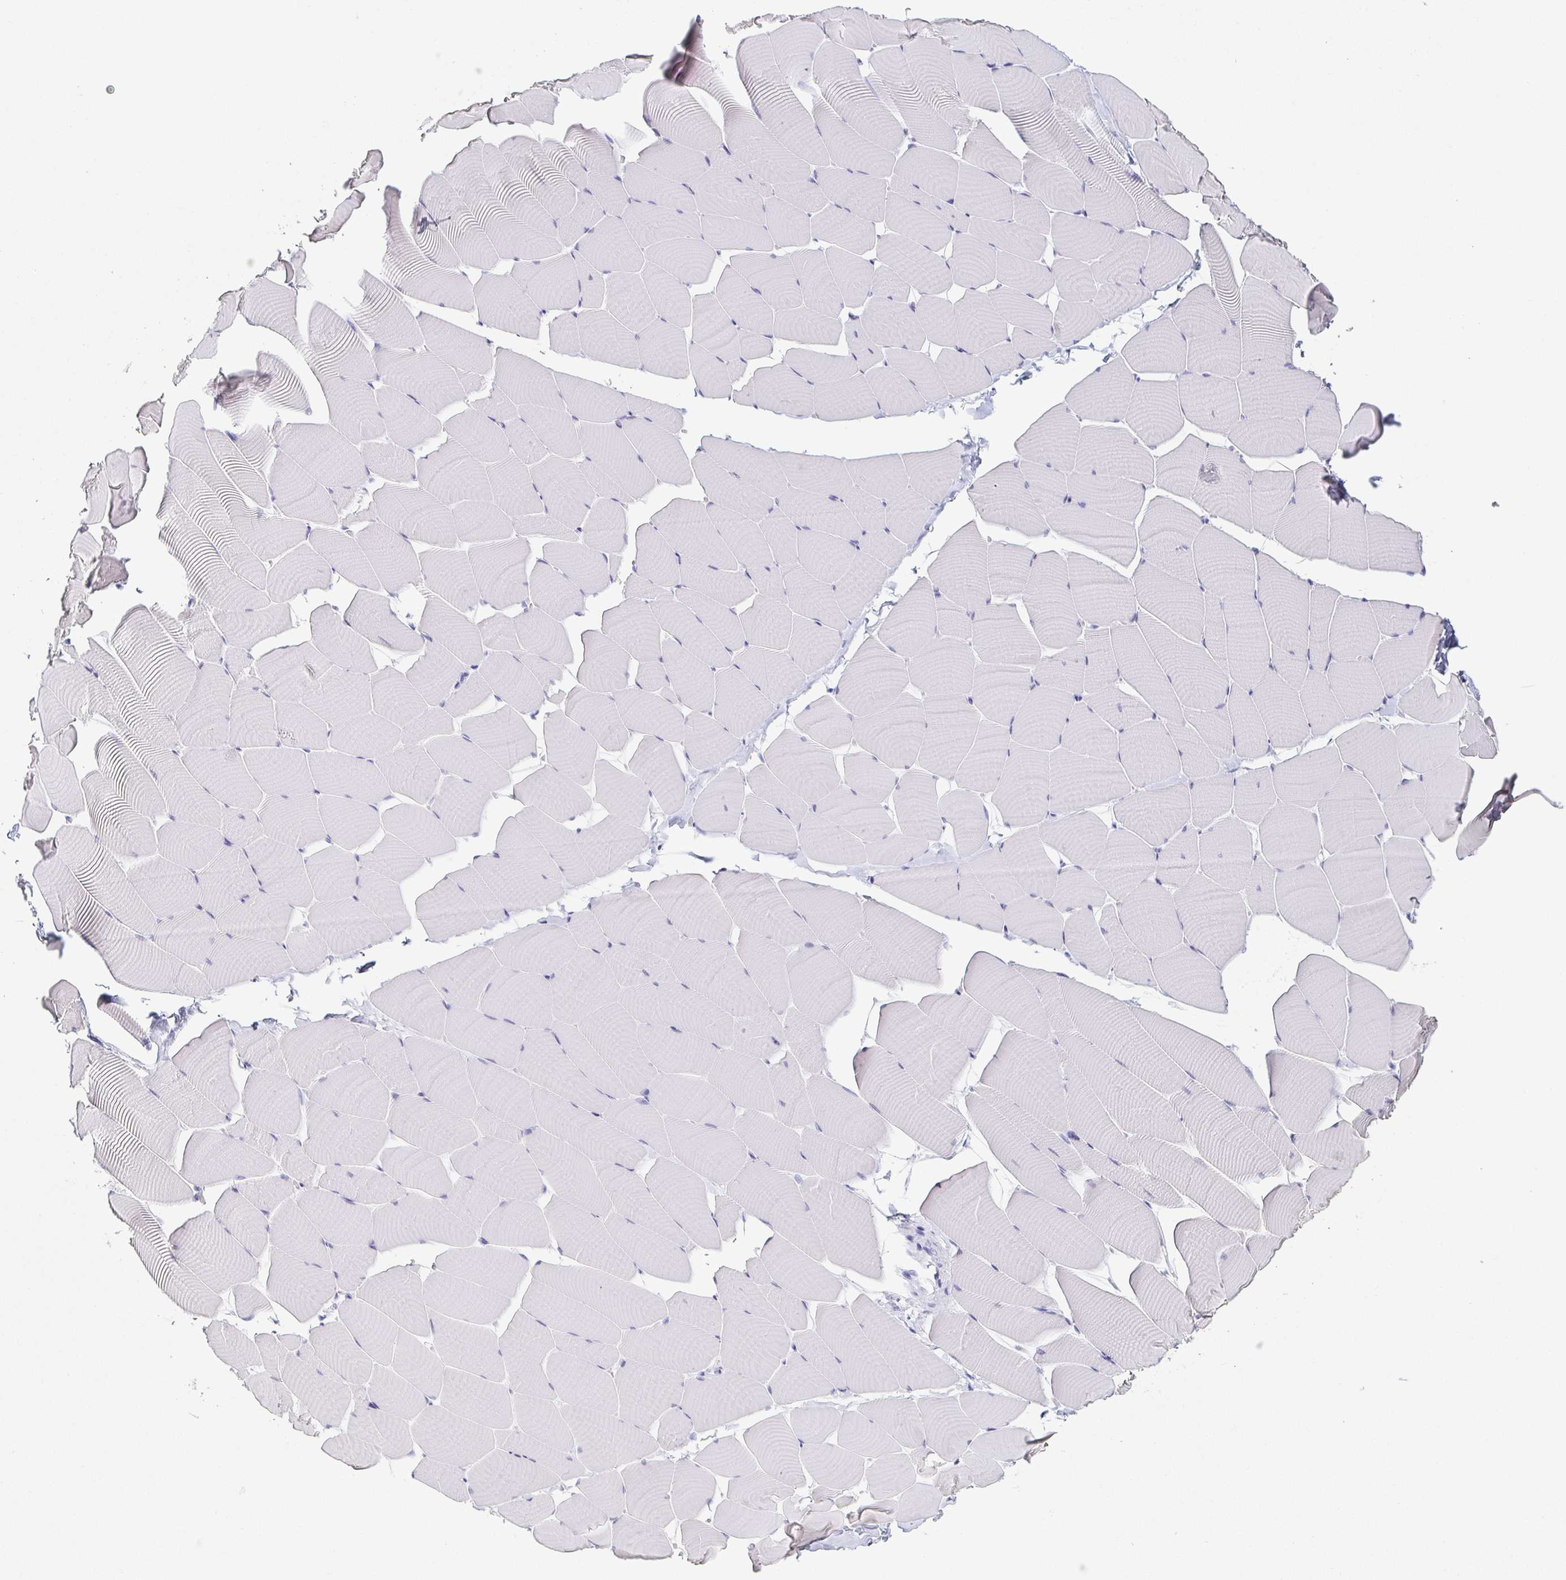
{"staining": {"intensity": "negative", "quantity": "none", "location": "none"}, "tissue": "skeletal muscle", "cell_type": "Myocytes", "image_type": "normal", "snomed": [{"axis": "morphology", "description": "Normal tissue, NOS"}, {"axis": "topography", "description": "Skeletal muscle"}], "caption": "DAB immunohistochemical staining of normal skeletal muscle reveals no significant positivity in myocytes.", "gene": "REG4", "patient": {"sex": "male", "age": 25}}